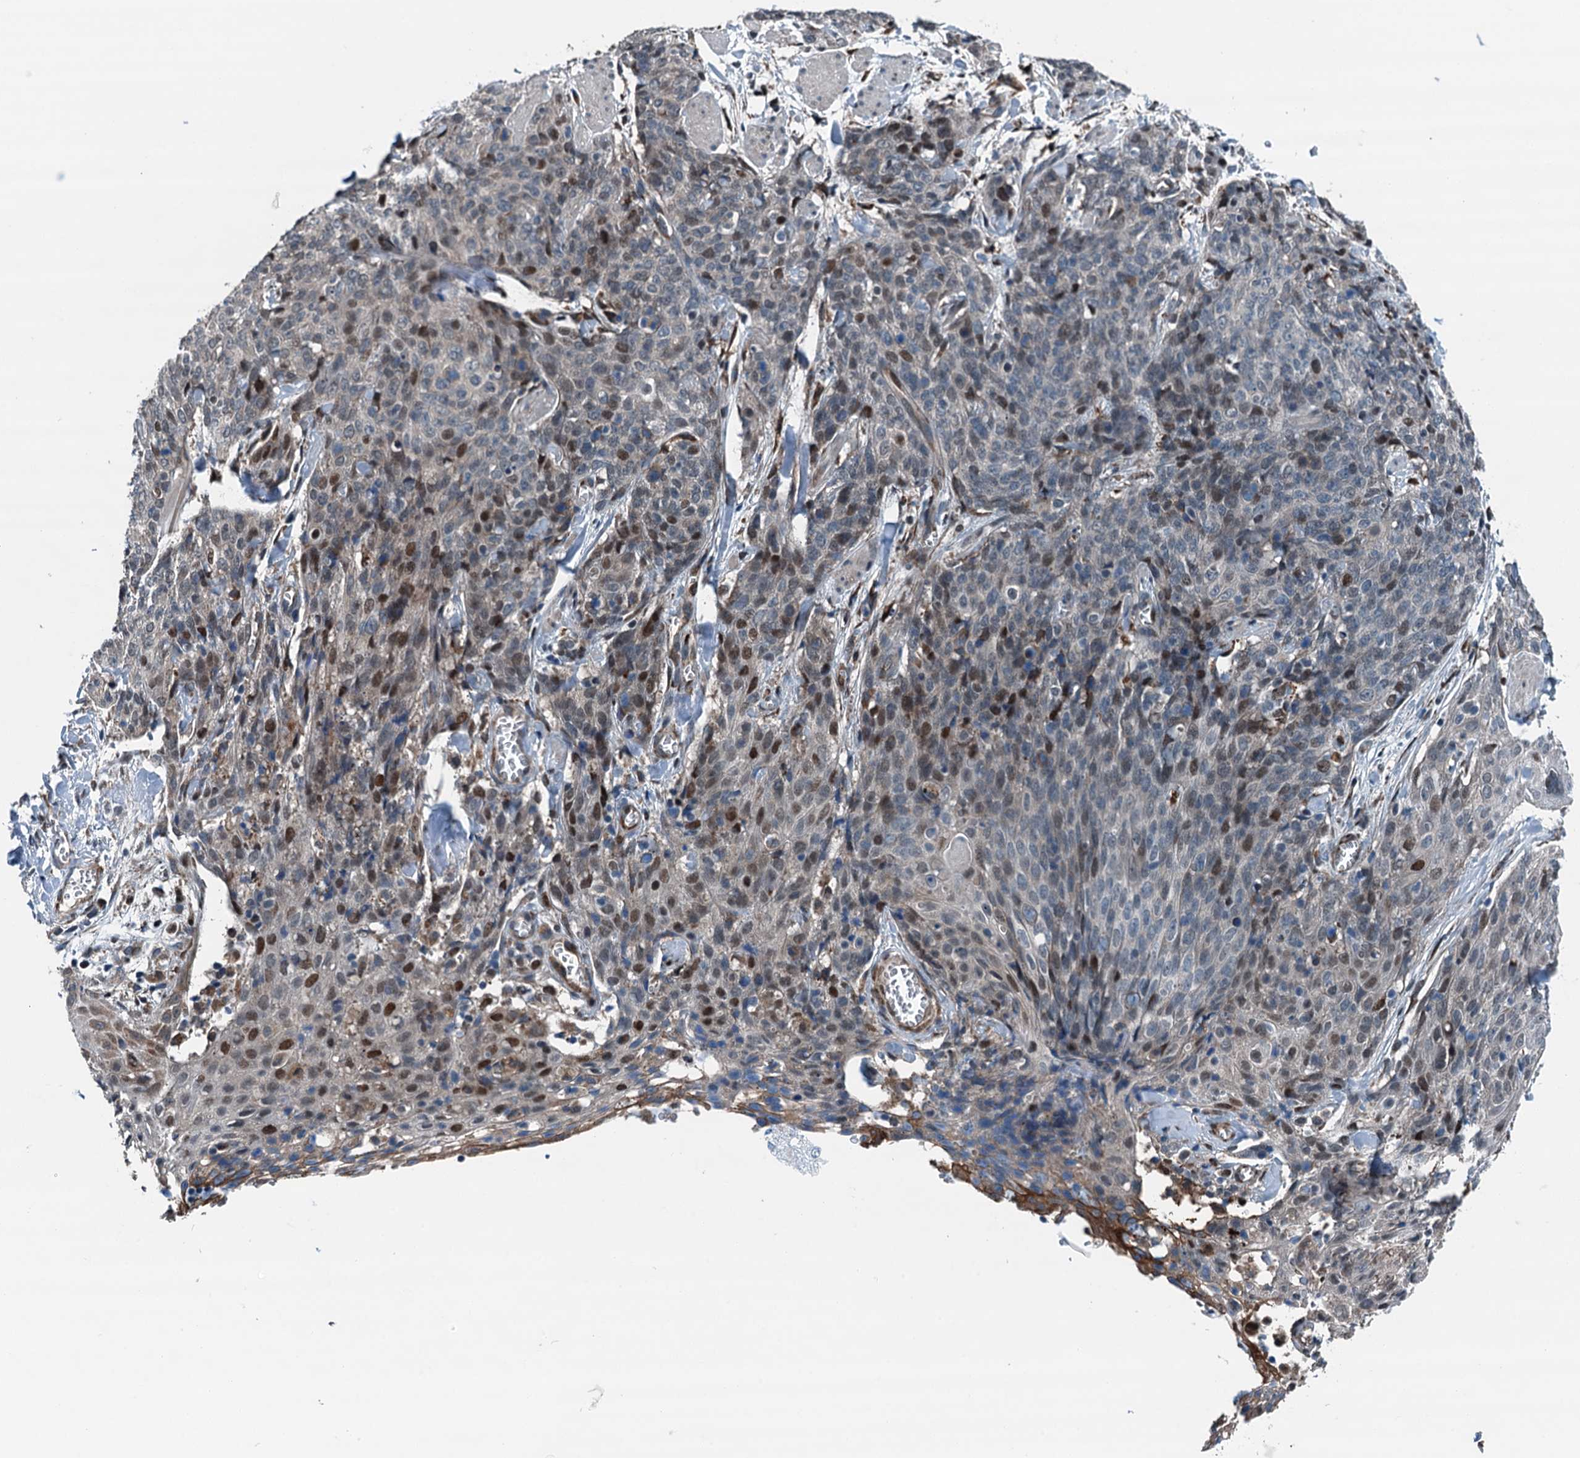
{"staining": {"intensity": "moderate", "quantity": "25%-75%", "location": "nuclear"}, "tissue": "skin cancer", "cell_type": "Tumor cells", "image_type": "cancer", "snomed": [{"axis": "morphology", "description": "Squamous cell carcinoma, NOS"}, {"axis": "topography", "description": "Skin"}, {"axis": "topography", "description": "Vulva"}], "caption": "Protein staining of skin cancer (squamous cell carcinoma) tissue displays moderate nuclear staining in approximately 25%-75% of tumor cells.", "gene": "TAMALIN", "patient": {"sex": "female", "age": 85}}